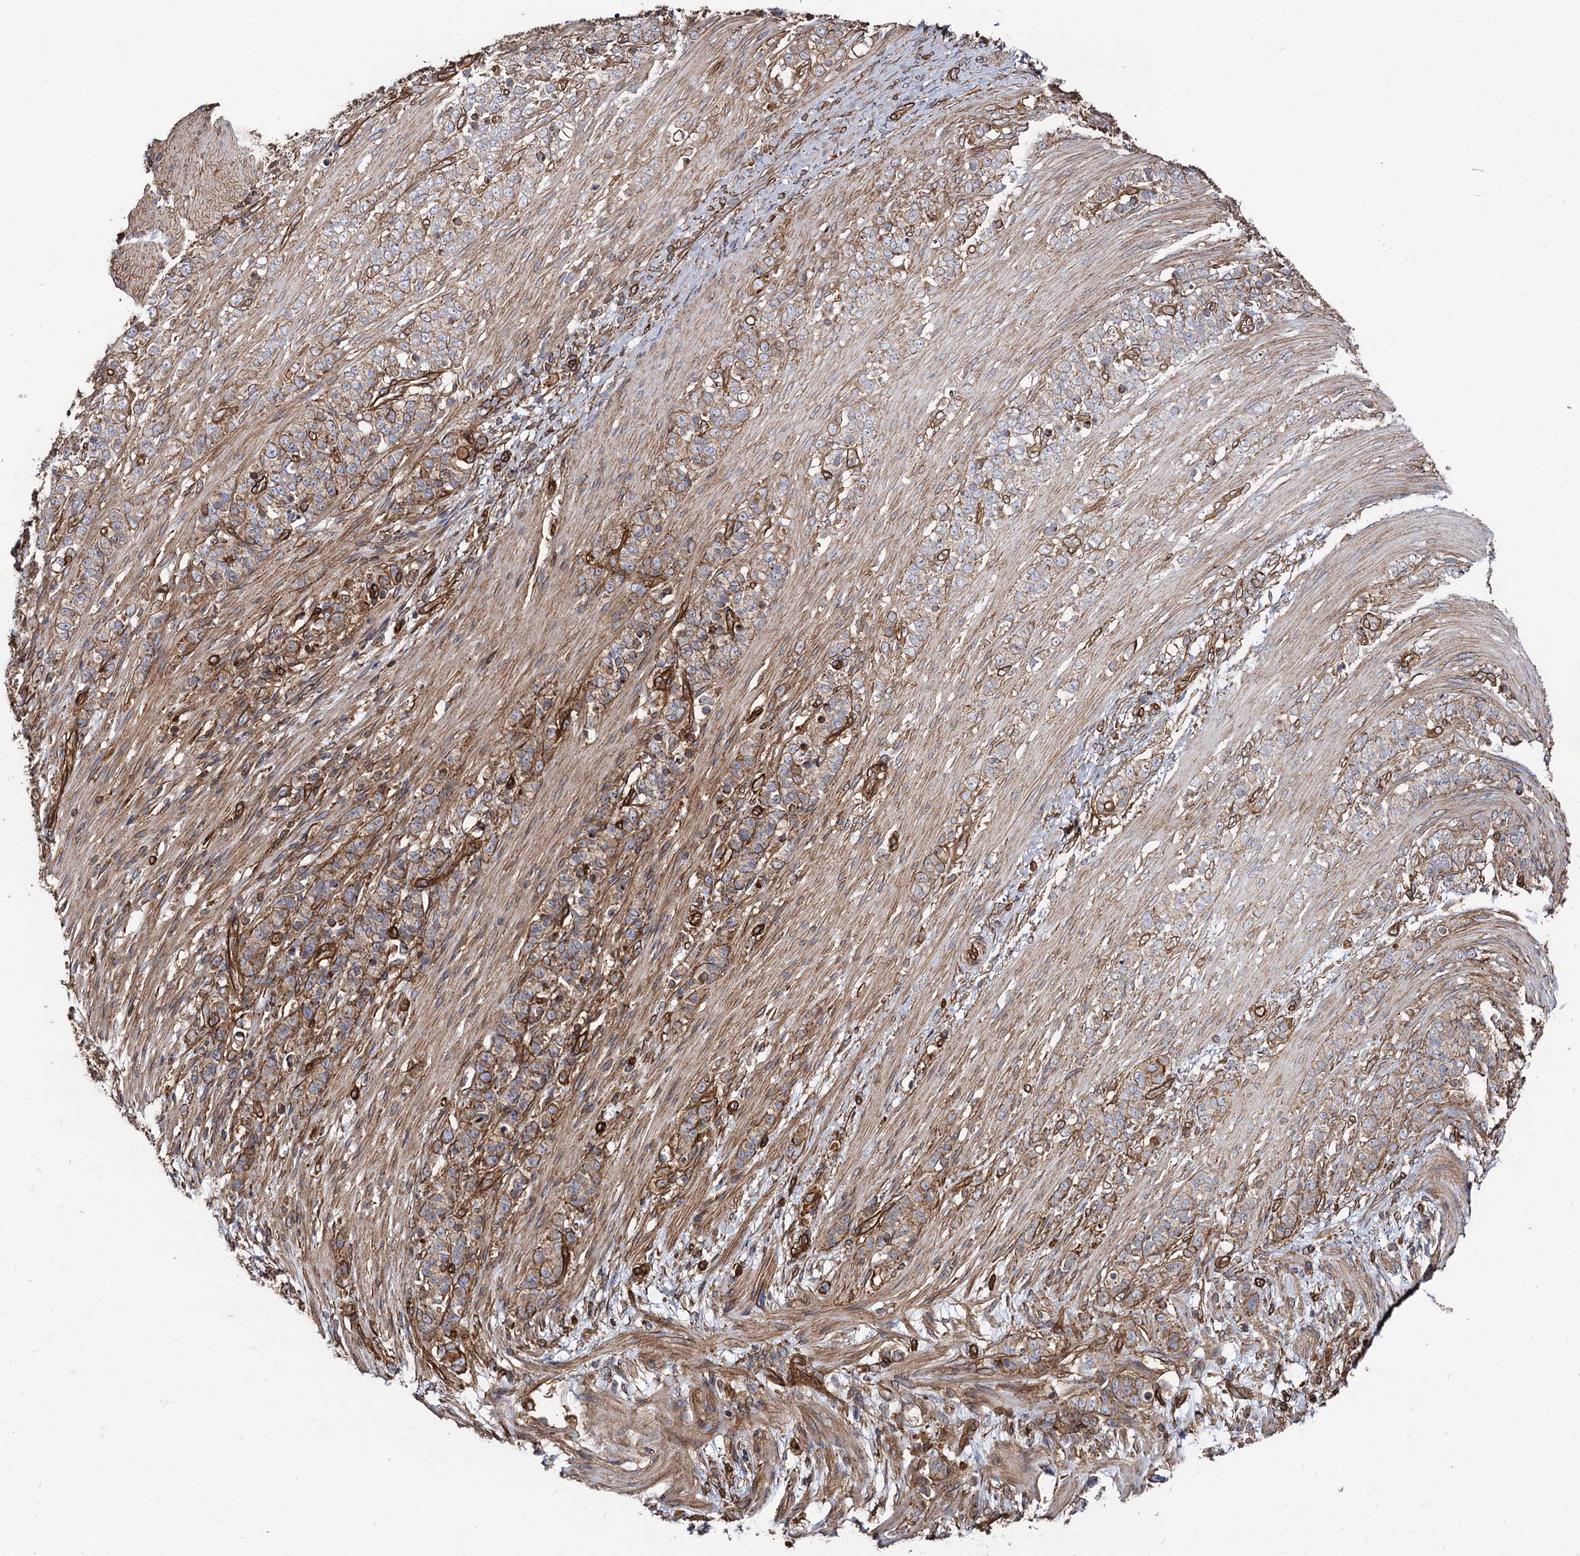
{"staining": {"intensity": "moderate", "quantity": ">75%", "location": "cytoplasmic/membranous"}, "tissue": "stomach cancer", "cell_type": "Tumor cells", "image_type": "cancer", "snomed": [{"axis": "morphology", "description": "Adenocarcinoma, NOS"}, {"axis": "topography", "description": "Stomach"}], "caption": "A high-resolution histopathology image shows immunohistochemistry staining of stomach cancer (adenocarcinoma), which shows moderate cytoplasmic/membranous positivity in approximately >75% of tumor cells. The protein is shown in brown color, while the nuclei are stained blue.", "gene": "CIP2A", "patient": {"sex": "female", "age": 79}}